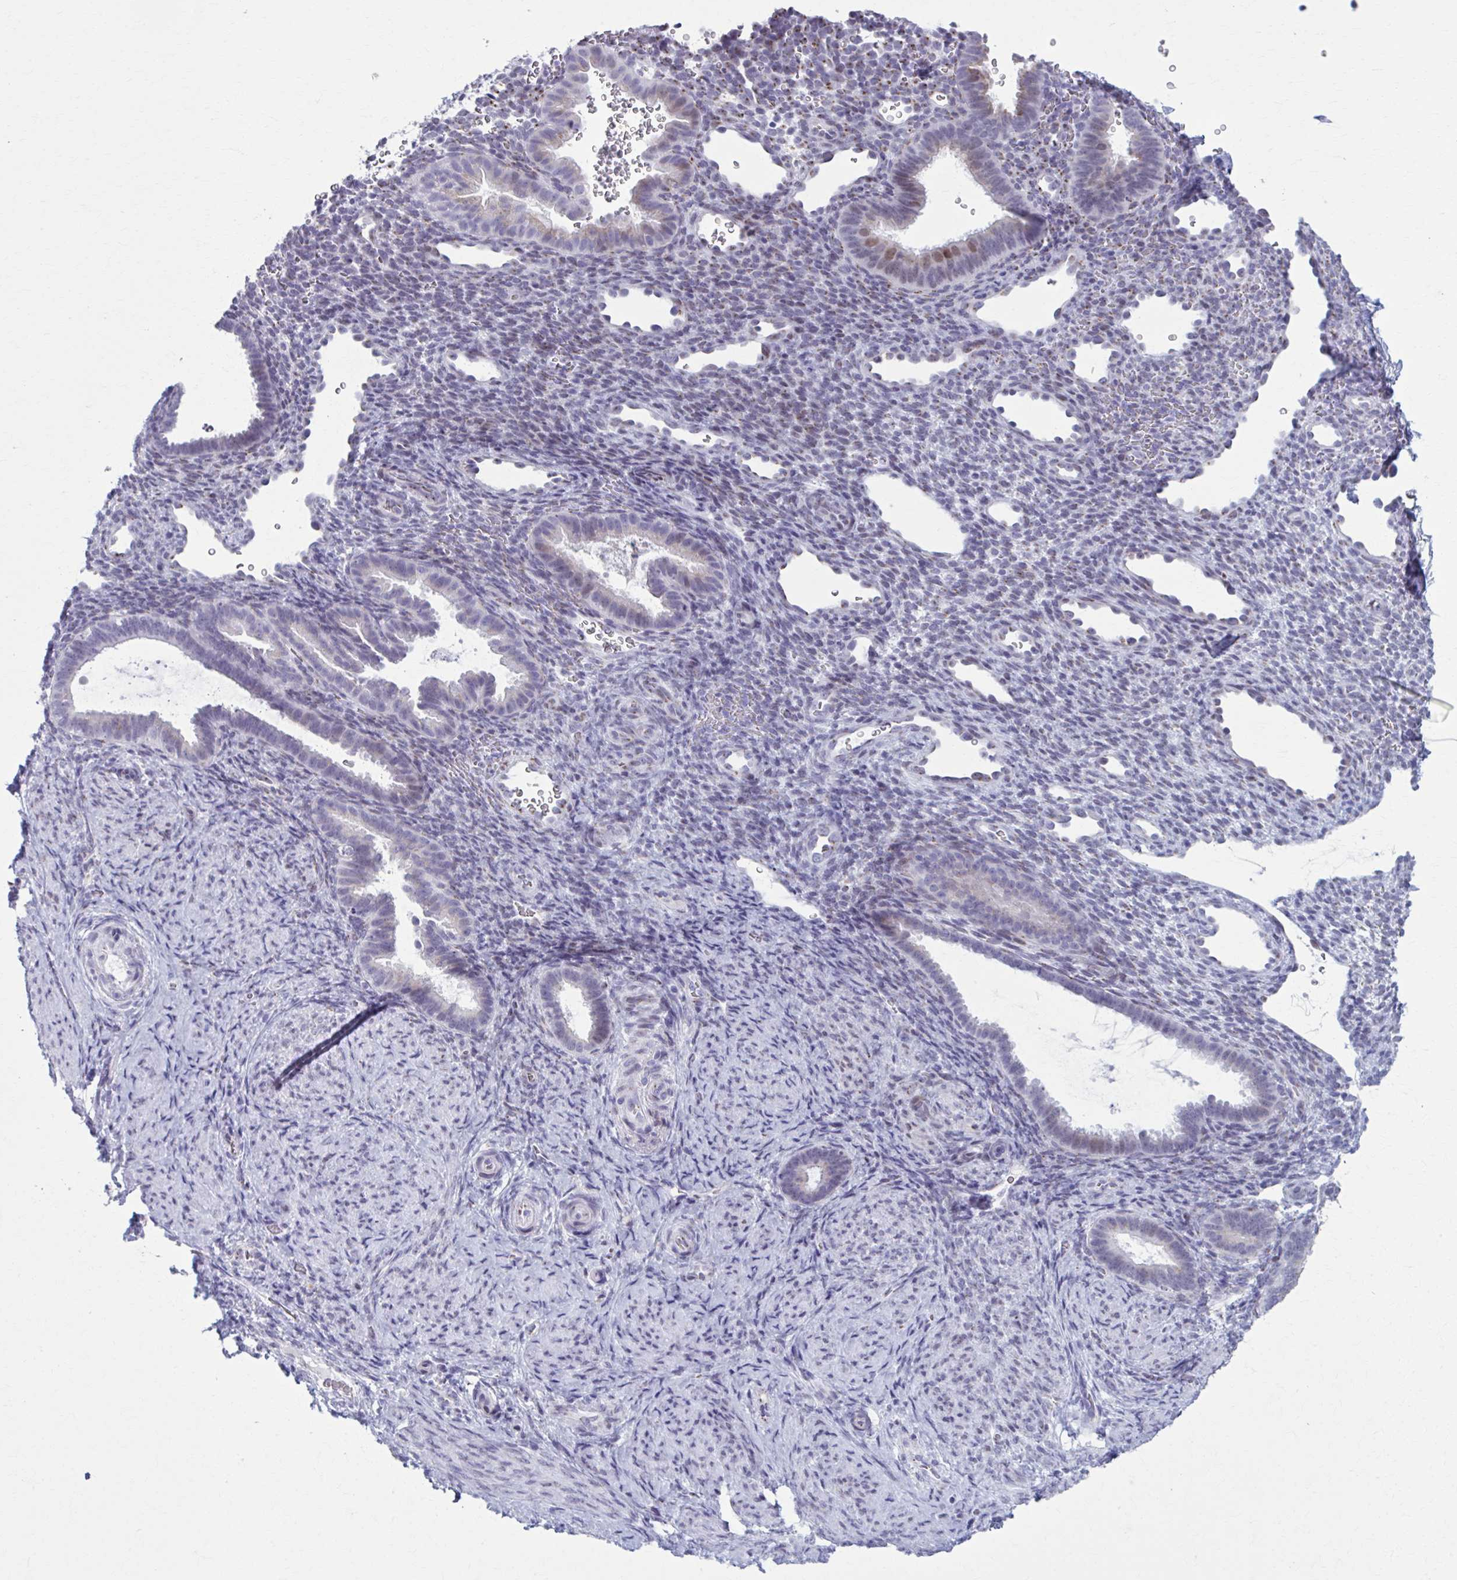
{"staining": {"intensity": "moderate", "quantity": "<25%", "location": "cytoplasmic/membranous"}, "tissue": "endometrium", "cell_type": "Cells in endometrial stroma", "image_type": "normal", "snomed": [{"axis": "morphology", "description": "Normal tissue, NOS"}, {"axis": "topography", "description": "Endometrium"}], "caption": "Immunohistochemistry histopathology image of benign endometrium: endometrium stained using immunohistochemistry reveals low levels of moderate protein expression localized specifically in the cytoplasmic/membranous of cells in endometrial stroma, appearing as a cytoplasmic/membranous brown color.", "gene": "ZNF682", "patient": {"sex": "female", "age": 34}}